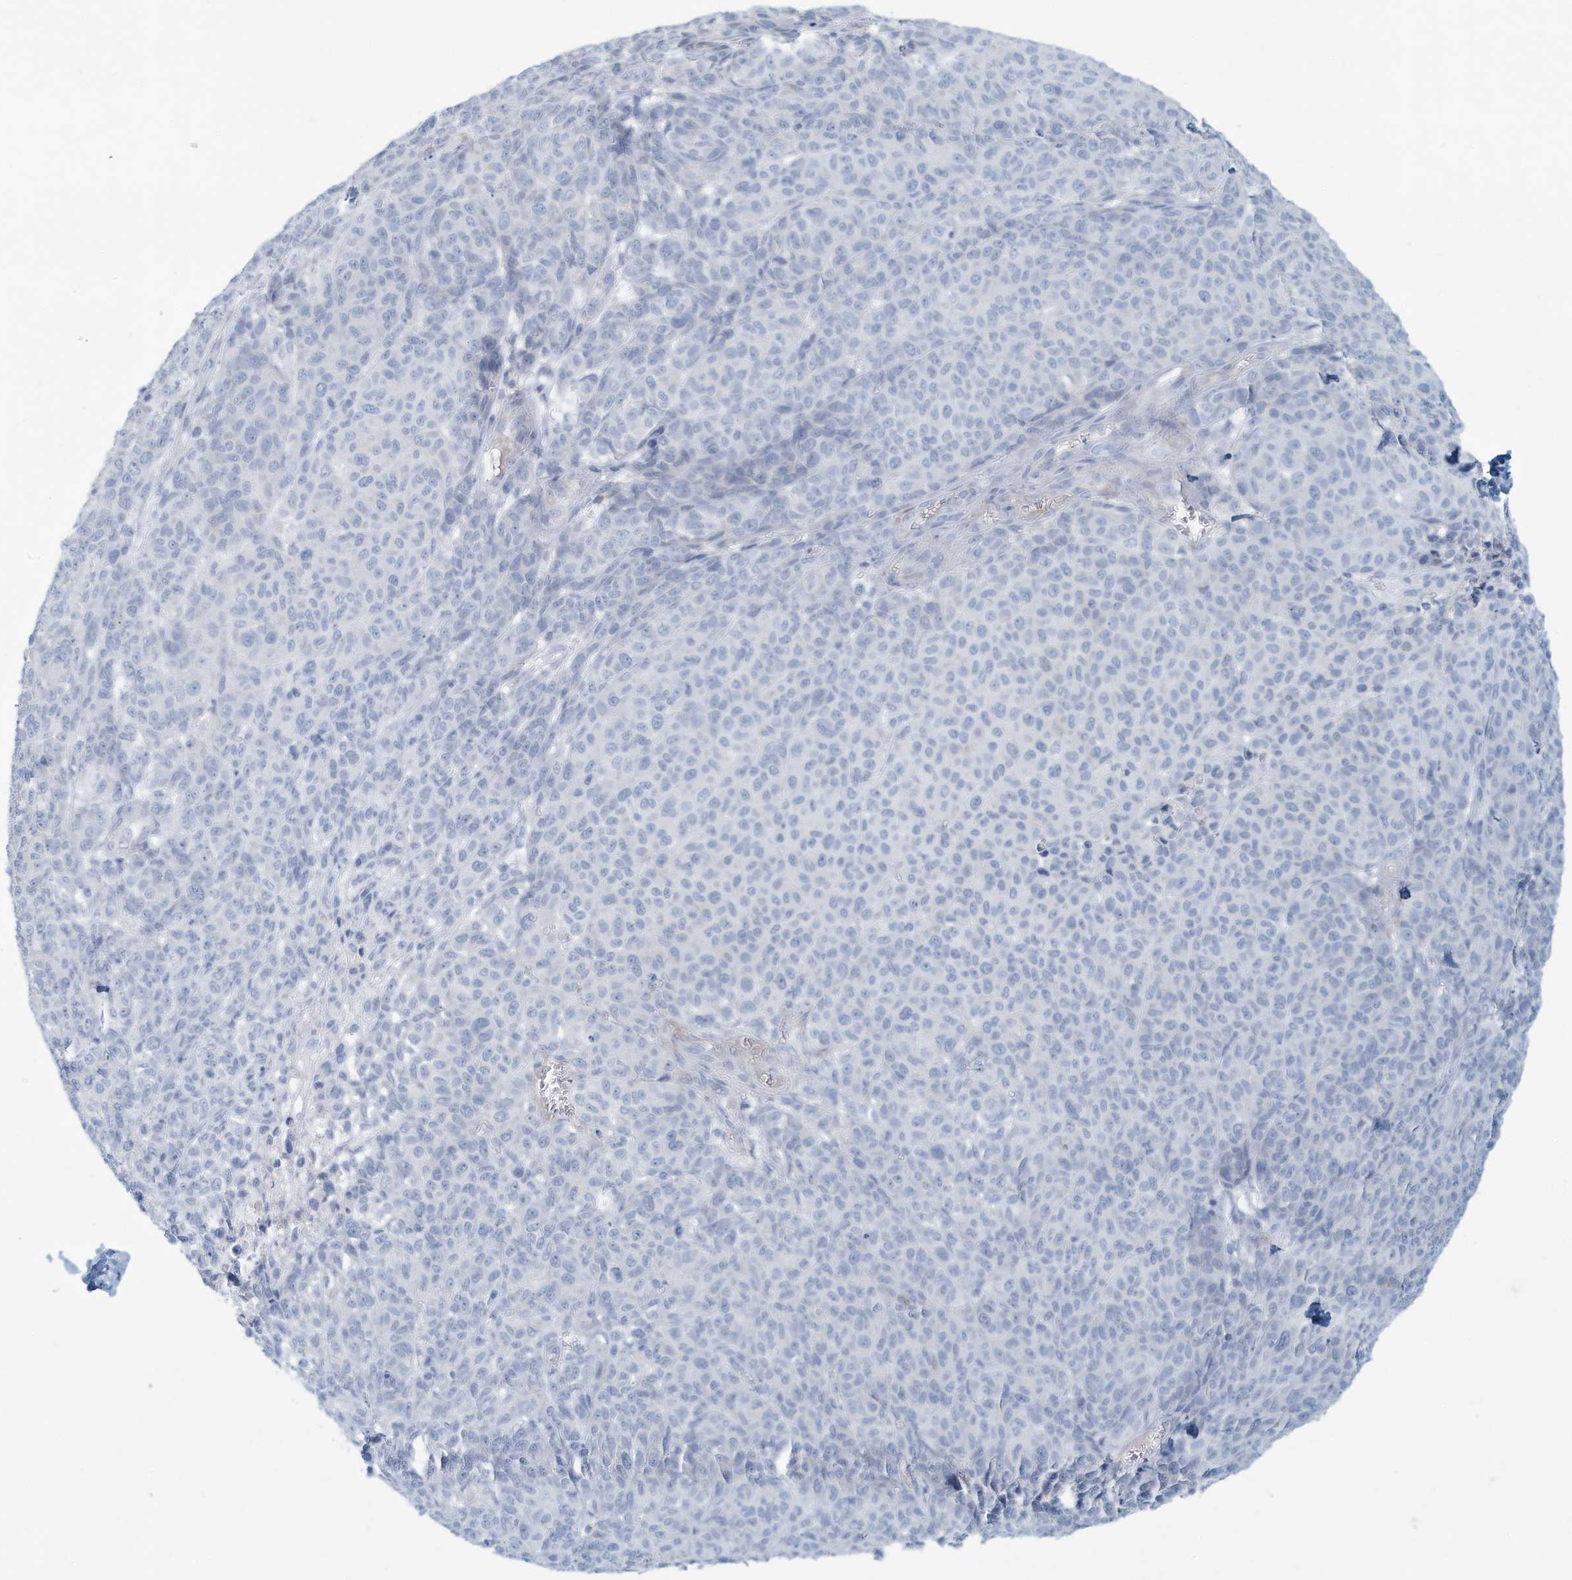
{"staining": {"intensity": "negative", "quantity": "none", "location": "none"}, "tissue": "melanoma", "cell_type": "Tumor cells", "image_type": "cancer", "snomed": [{"axis": "morphology", "description": "Malignant melanoma, NOS"}, {"axis": "topography", "description": "Skin"}], "caption": "A high-resolution image shows immunohistochemistry staining of malignant melanoma, which reveals no significant expression in tumor cells.", "gene": "ERI2", "patient": {"sex": "male", "age": 49}}